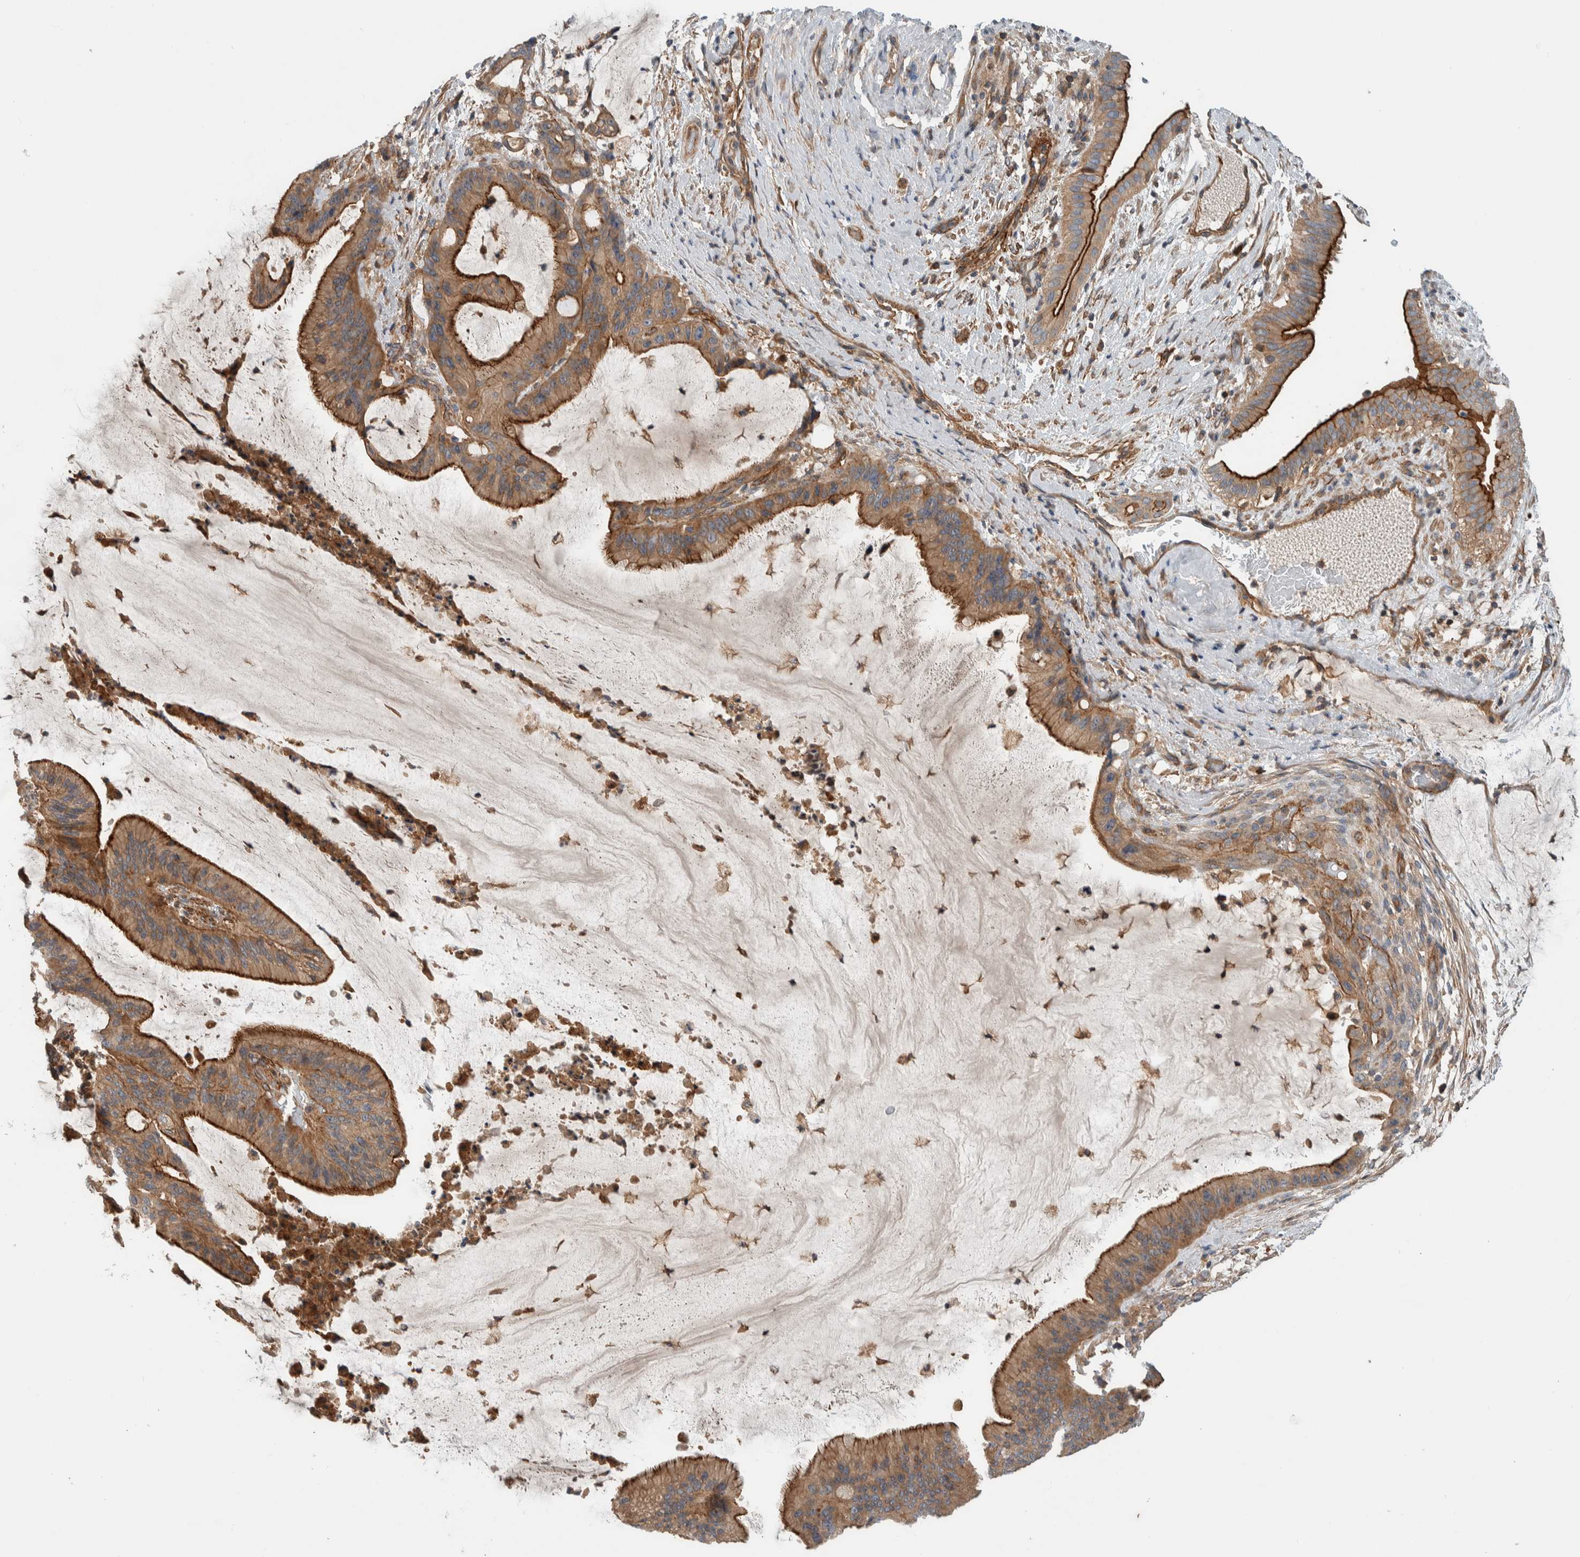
{"staining": {"intensity": "strong", "quantity": ">75%", "location": "cytoplasmic/membranous"}, "tissue": "liver cancer", "cell_type": "Tumor cells", "image_type": "cancer", "snomed": [{"axis": "morphology", "description": "Normal tissue, NOS"}, {"axis": "morphology", "description": "Cholangiocarcinoma"}, {"axis": "topography", "description": "Liver"}, {"axis": "topography", "description": "Peripheral nerve tissue"}], "caption": "The micrograph reveals a brown stain indicating the presence of a protein in the cytoplasmic/membranous of tumor cells in cholangiocarcinoma (liver). The staining was performed using DAB to visualize the protein expression in brown, while the nuclei were stained in blue with hematoxylin (Magnification: 20x).", "gene": "MPRIP", "patient": {"sex": "female", "age": 73}}